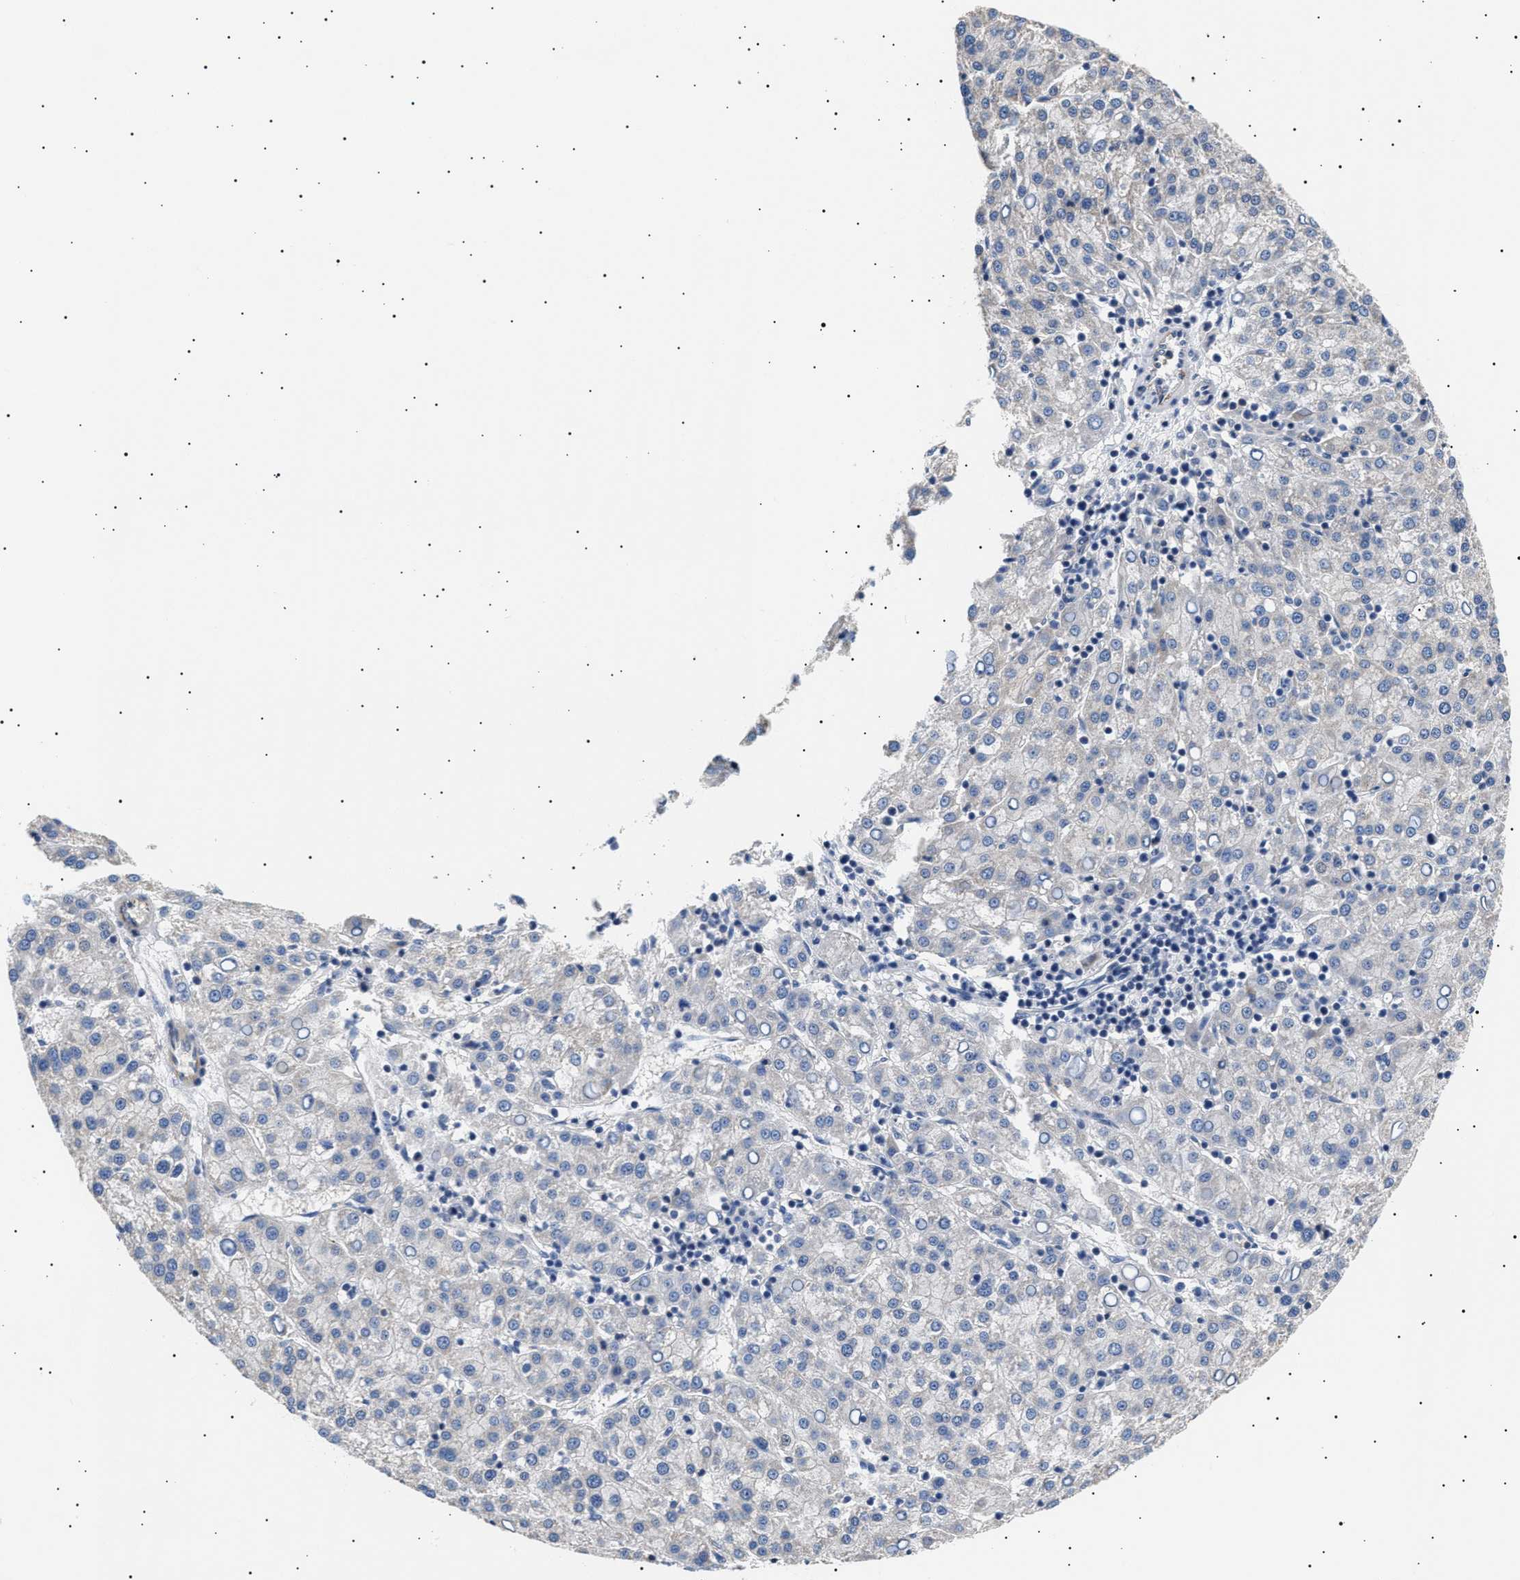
{"staining": {"intensity": "negative", "quantity": "none", "location": "none"}, "tissue": "liver cancer", "cell_type": "Tumor cells", "image_type": "cancer", "snomed": [{"axis": "morphology", "description": "Carcinoma, Hepatocellular, NOS"}, {"axis": "topography", "description": "Liver"}], "caption": "There is no significant positivity in tumor cells of liver cancer.", "gene": "HEMGN", "patient": {"sex": "female", "age": 58}}